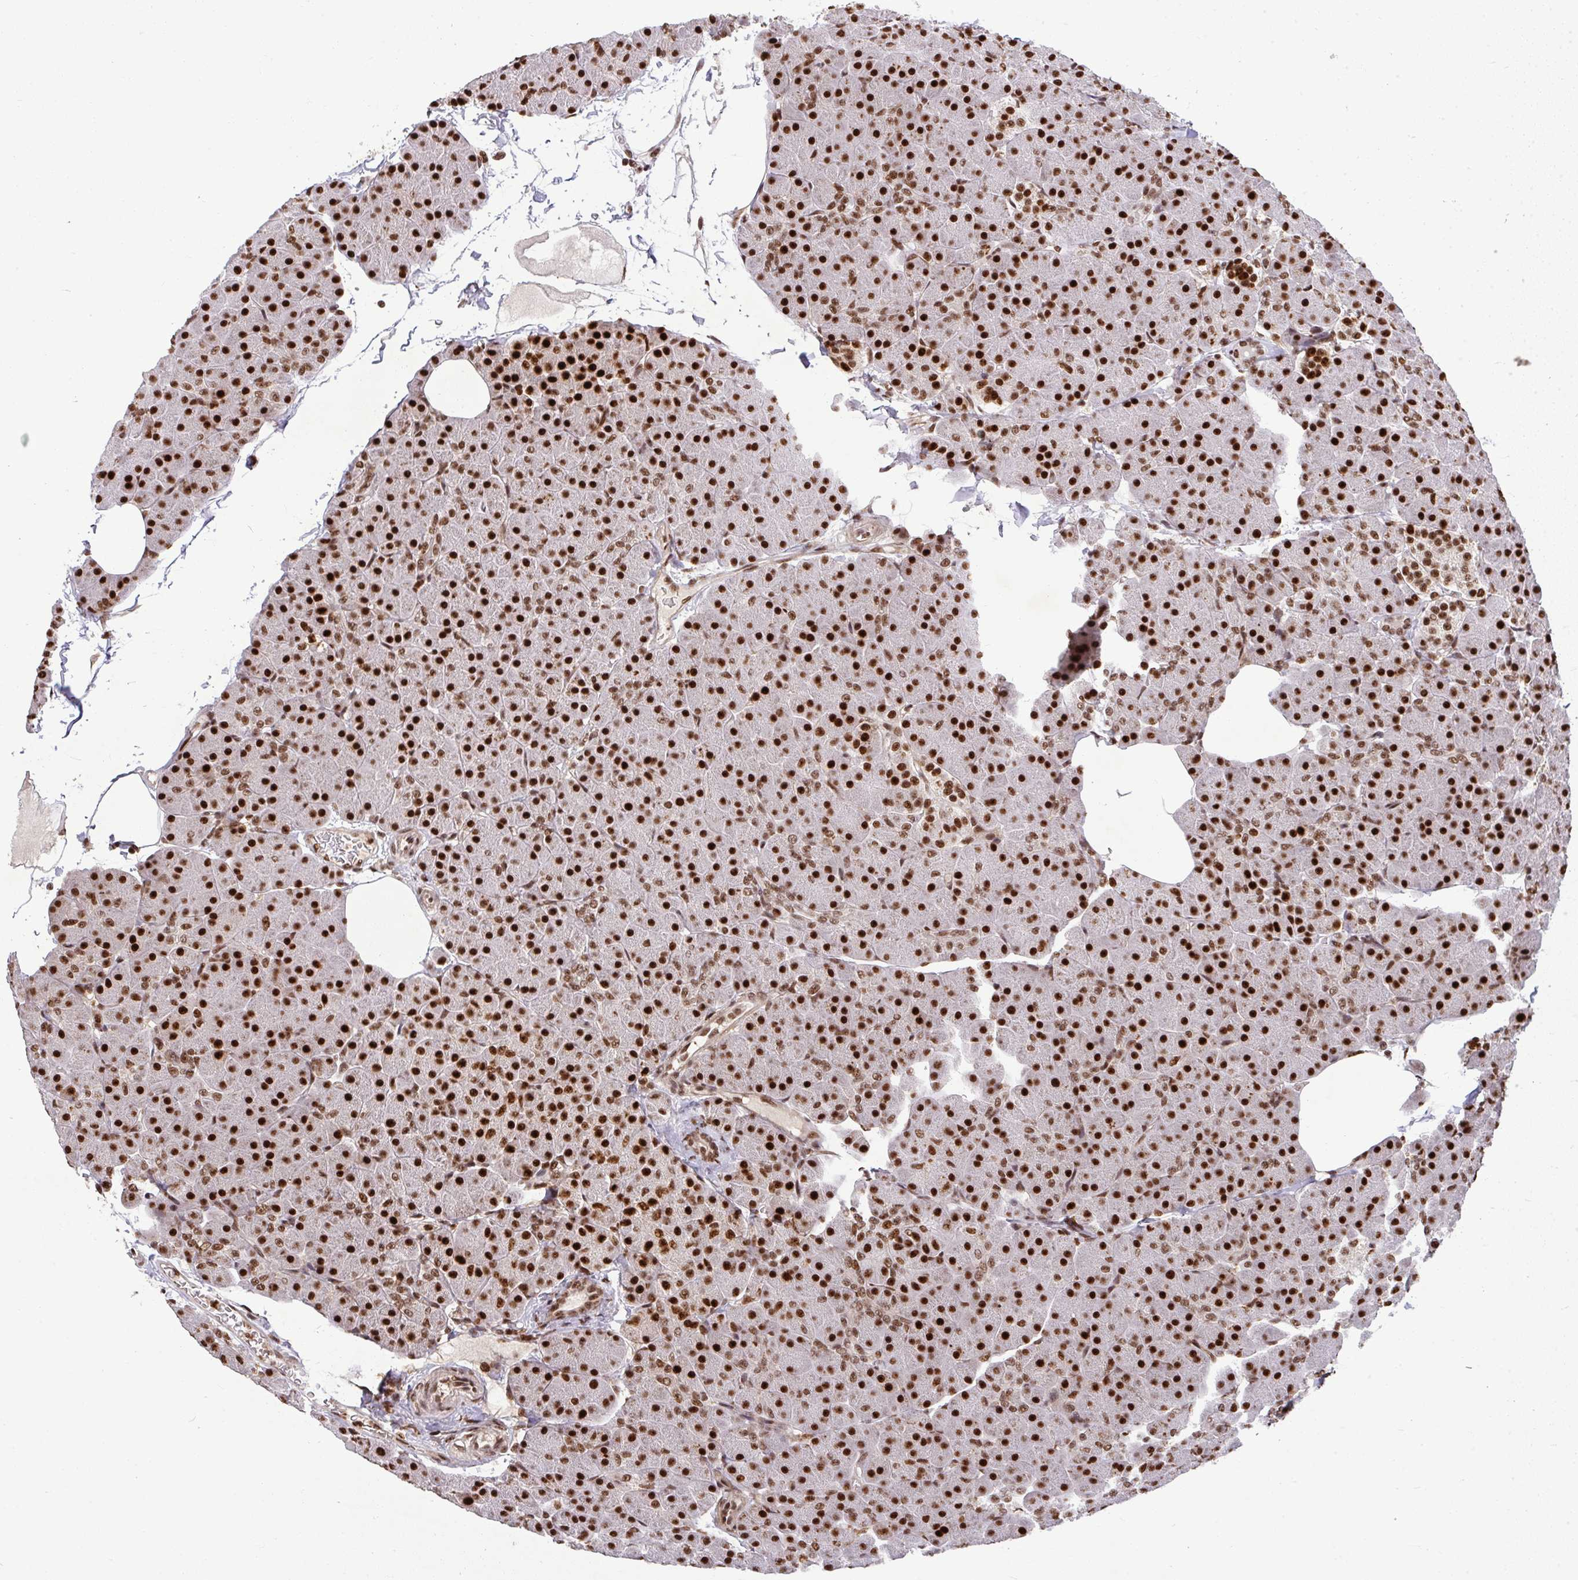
{"staining": {"intensity": "strong", "quantity": ">75%", "location": "nuclear"}, "tissue": "pancreas", "cell_type": "Exocrine glandular cells", "image_type": "normal", "snomed": [{"axis": "morphology", "description": "Normal tissue, NOS"}, {"axis": "topography", "description": "Pancreas"}], "caption": "High-magnification brightfield microscopy of unremarkable pancreas stained with DAB (brown) and counterstained with hematoxylin (blue). exocrine glandular cells exhibit strong nuclear positivity is present in about>75% of cells.", "gene": "U2AF1L4", "patient": {"sex": "male", "age": 35}}